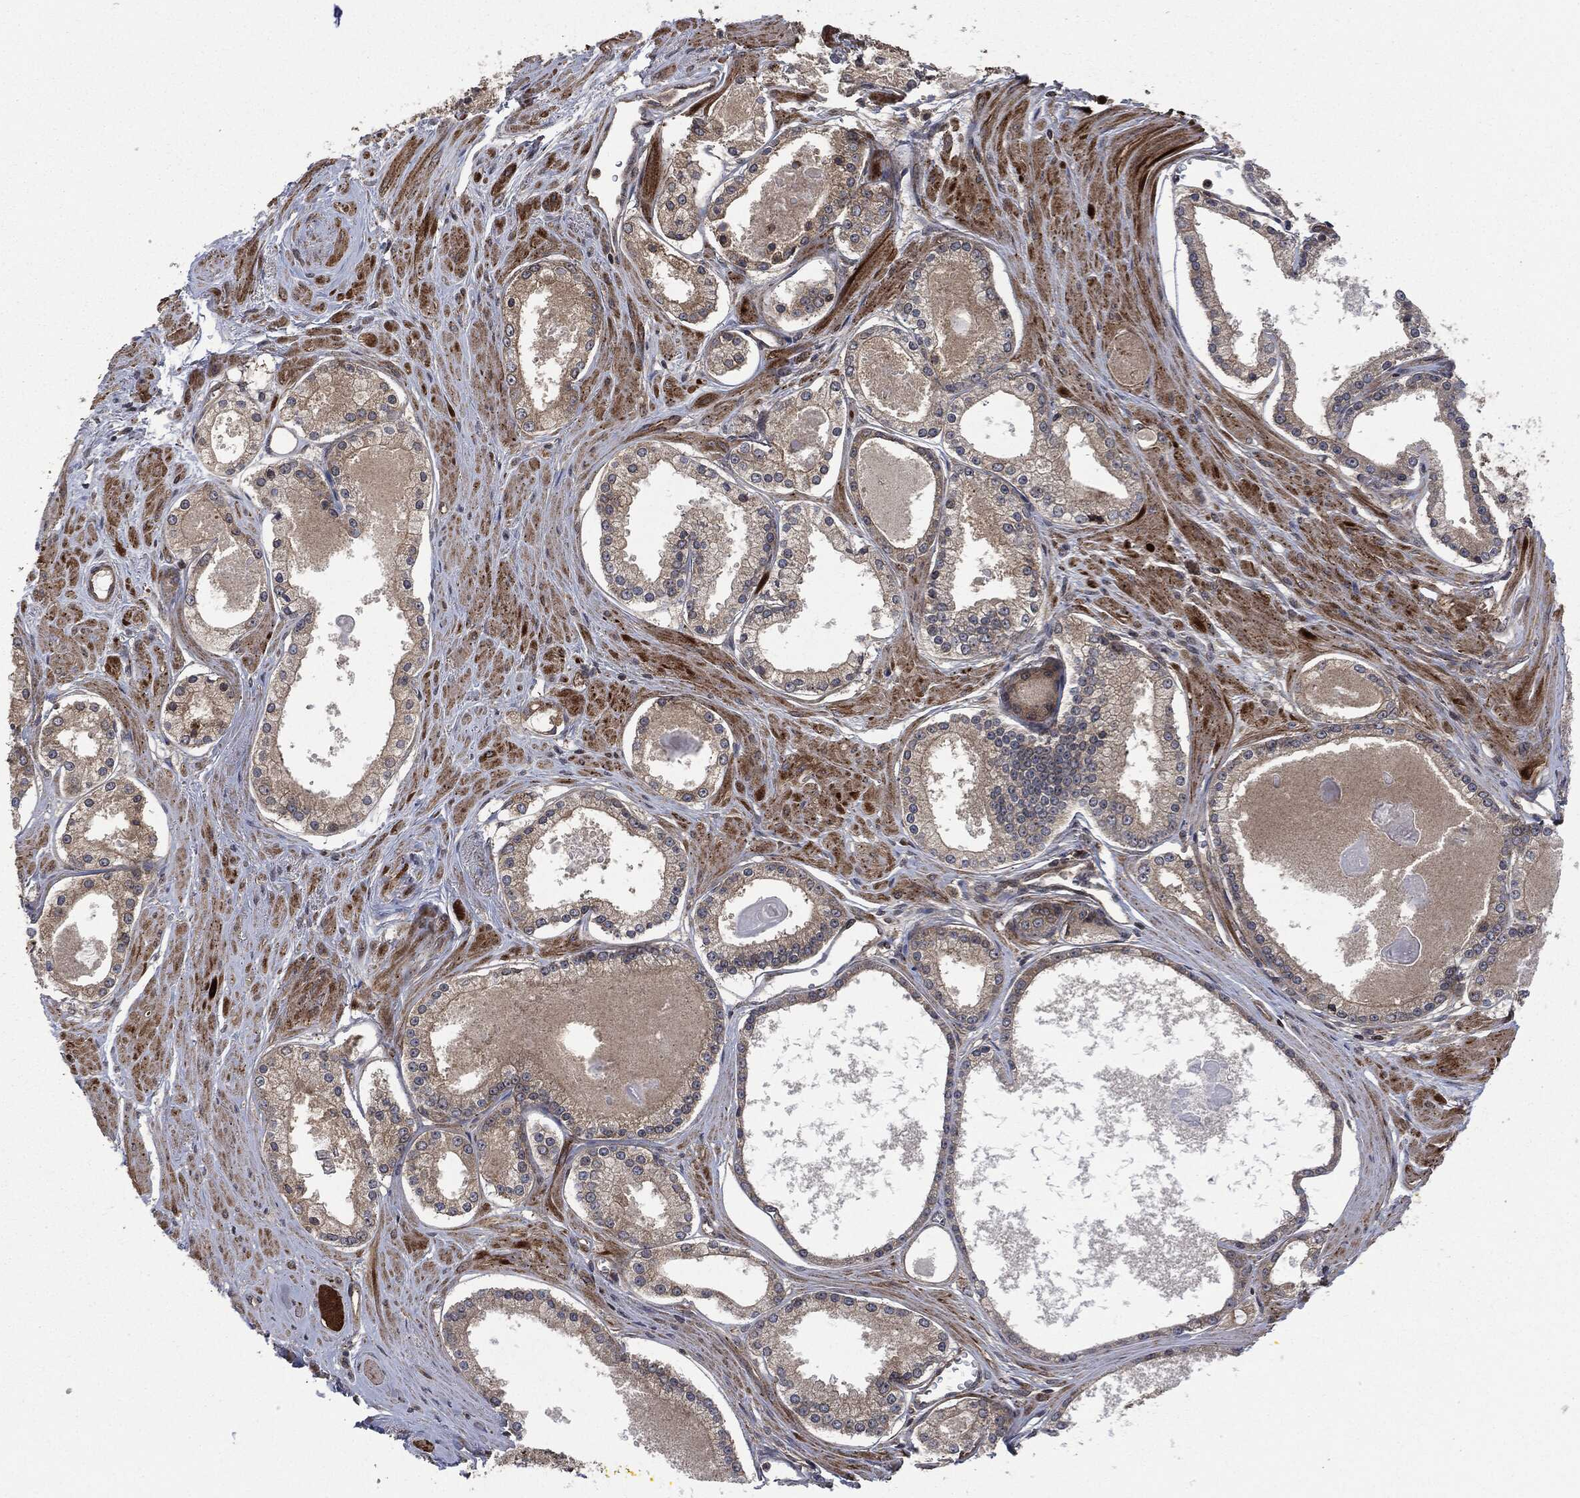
{"staining": {"intensity": "moderate", "quantity": ">75%", "location": "cytoplasmic/membranous"}, "tissue": "prostate cancer", "cell_type": "Tumor cells", "image_type": "cancer", "snomed": [{"axis": "morphology", "description": "Adenocarcinoma, NOS"}, {"axis": "topography", "description": "Prostate"}], "caption": "This is an image of immunohistochemistry (IHC) staining of prostate cancer (adenocarcinoma), which shows moderate staining in the cytoplasmic/membranous of tumor cells.", "gene": "HRAS", "patient": {"sex": "male", "age": 61}}